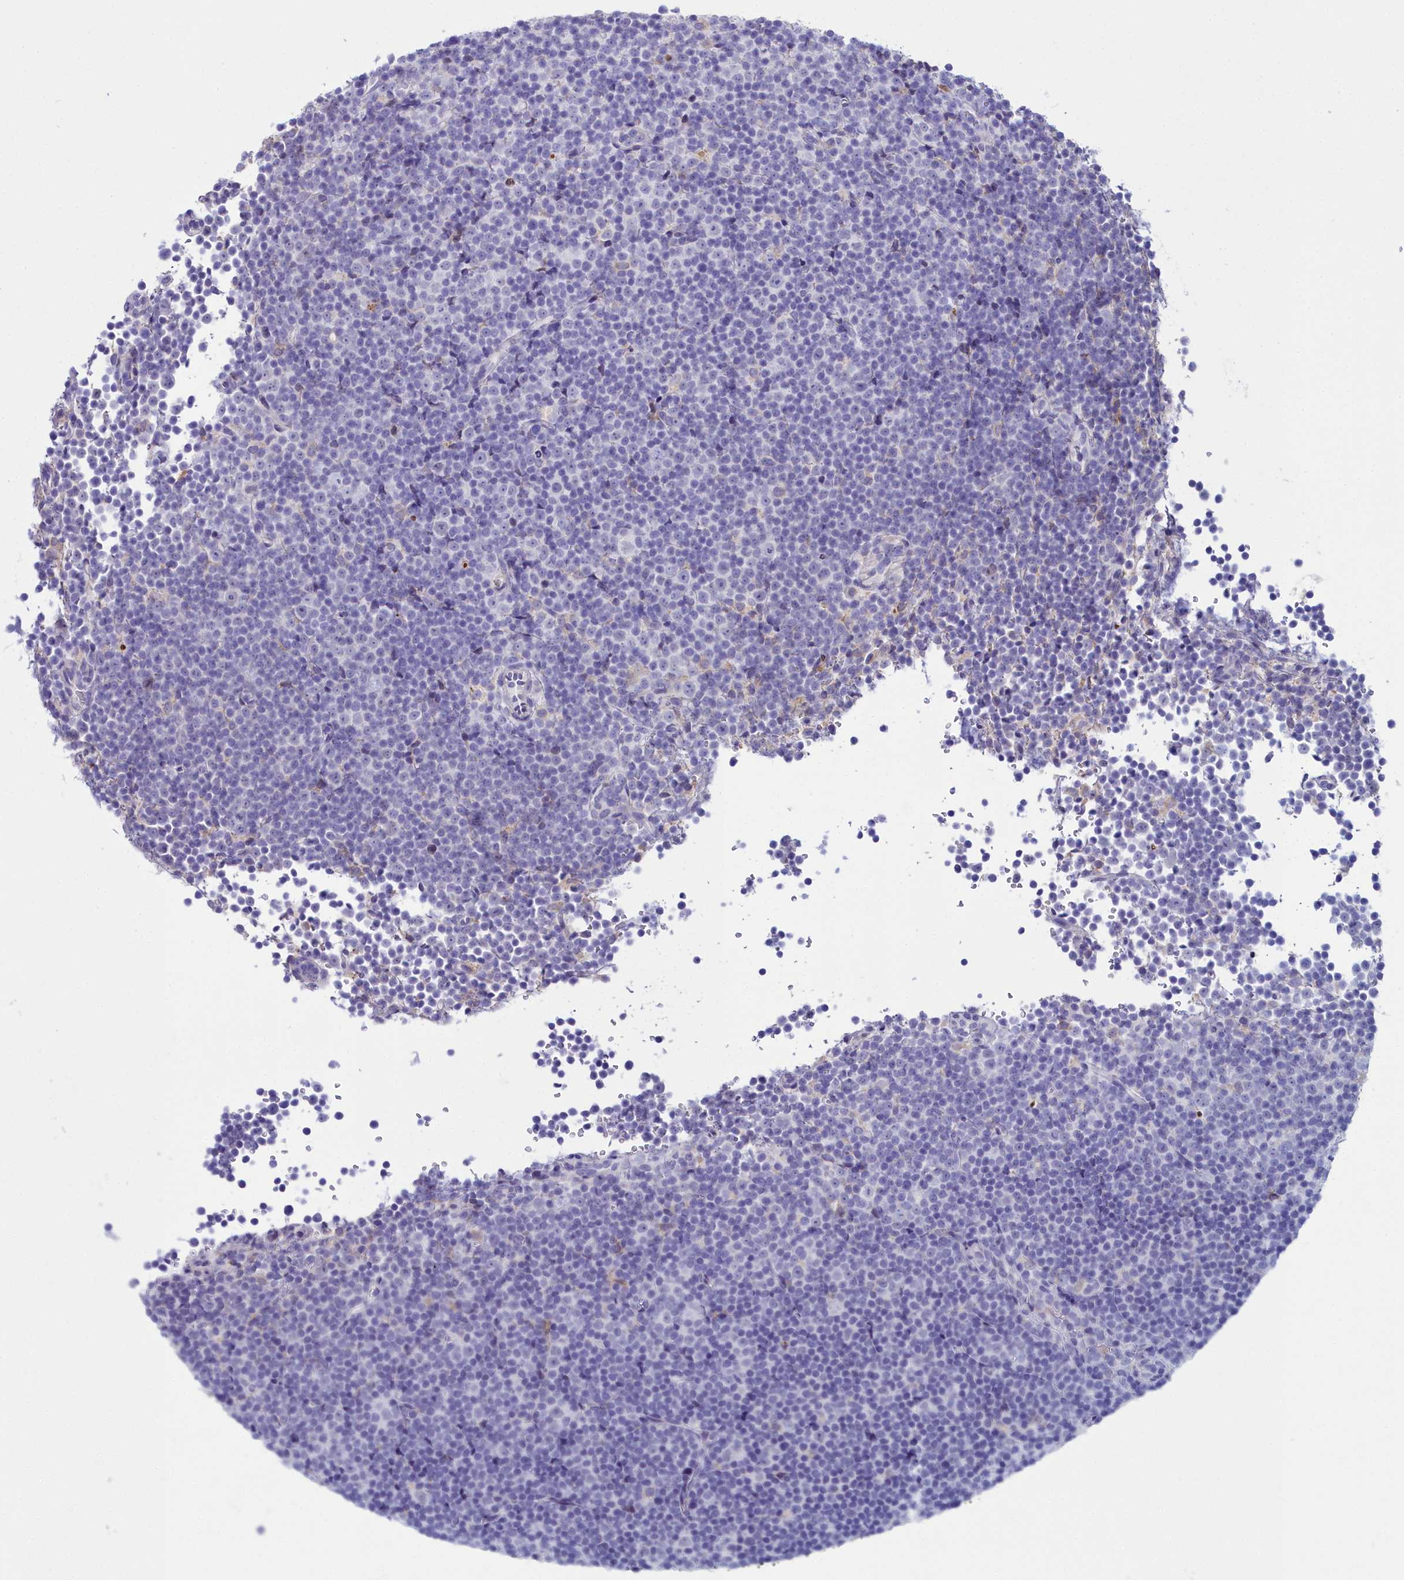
{"staining": {"intensity": "negative", "quantity": "none", "location": "none"}, "tissue": "lymphoma", "cell_type": "Tumor cells", "image_type": "cancer", "snomed": [{"axis": "morphology", "description": "Malignant lymphoma, non-Hodgkin's type, Low grade"}, {"axis": "topography", "description": "Lymph node"}], "caption": "Lymphoma was stained to show a protein in brown. There is no significant staining in tumor cells.", "gene": "ELAPOR2", "patient": {"sex": "female", "age": 67}}